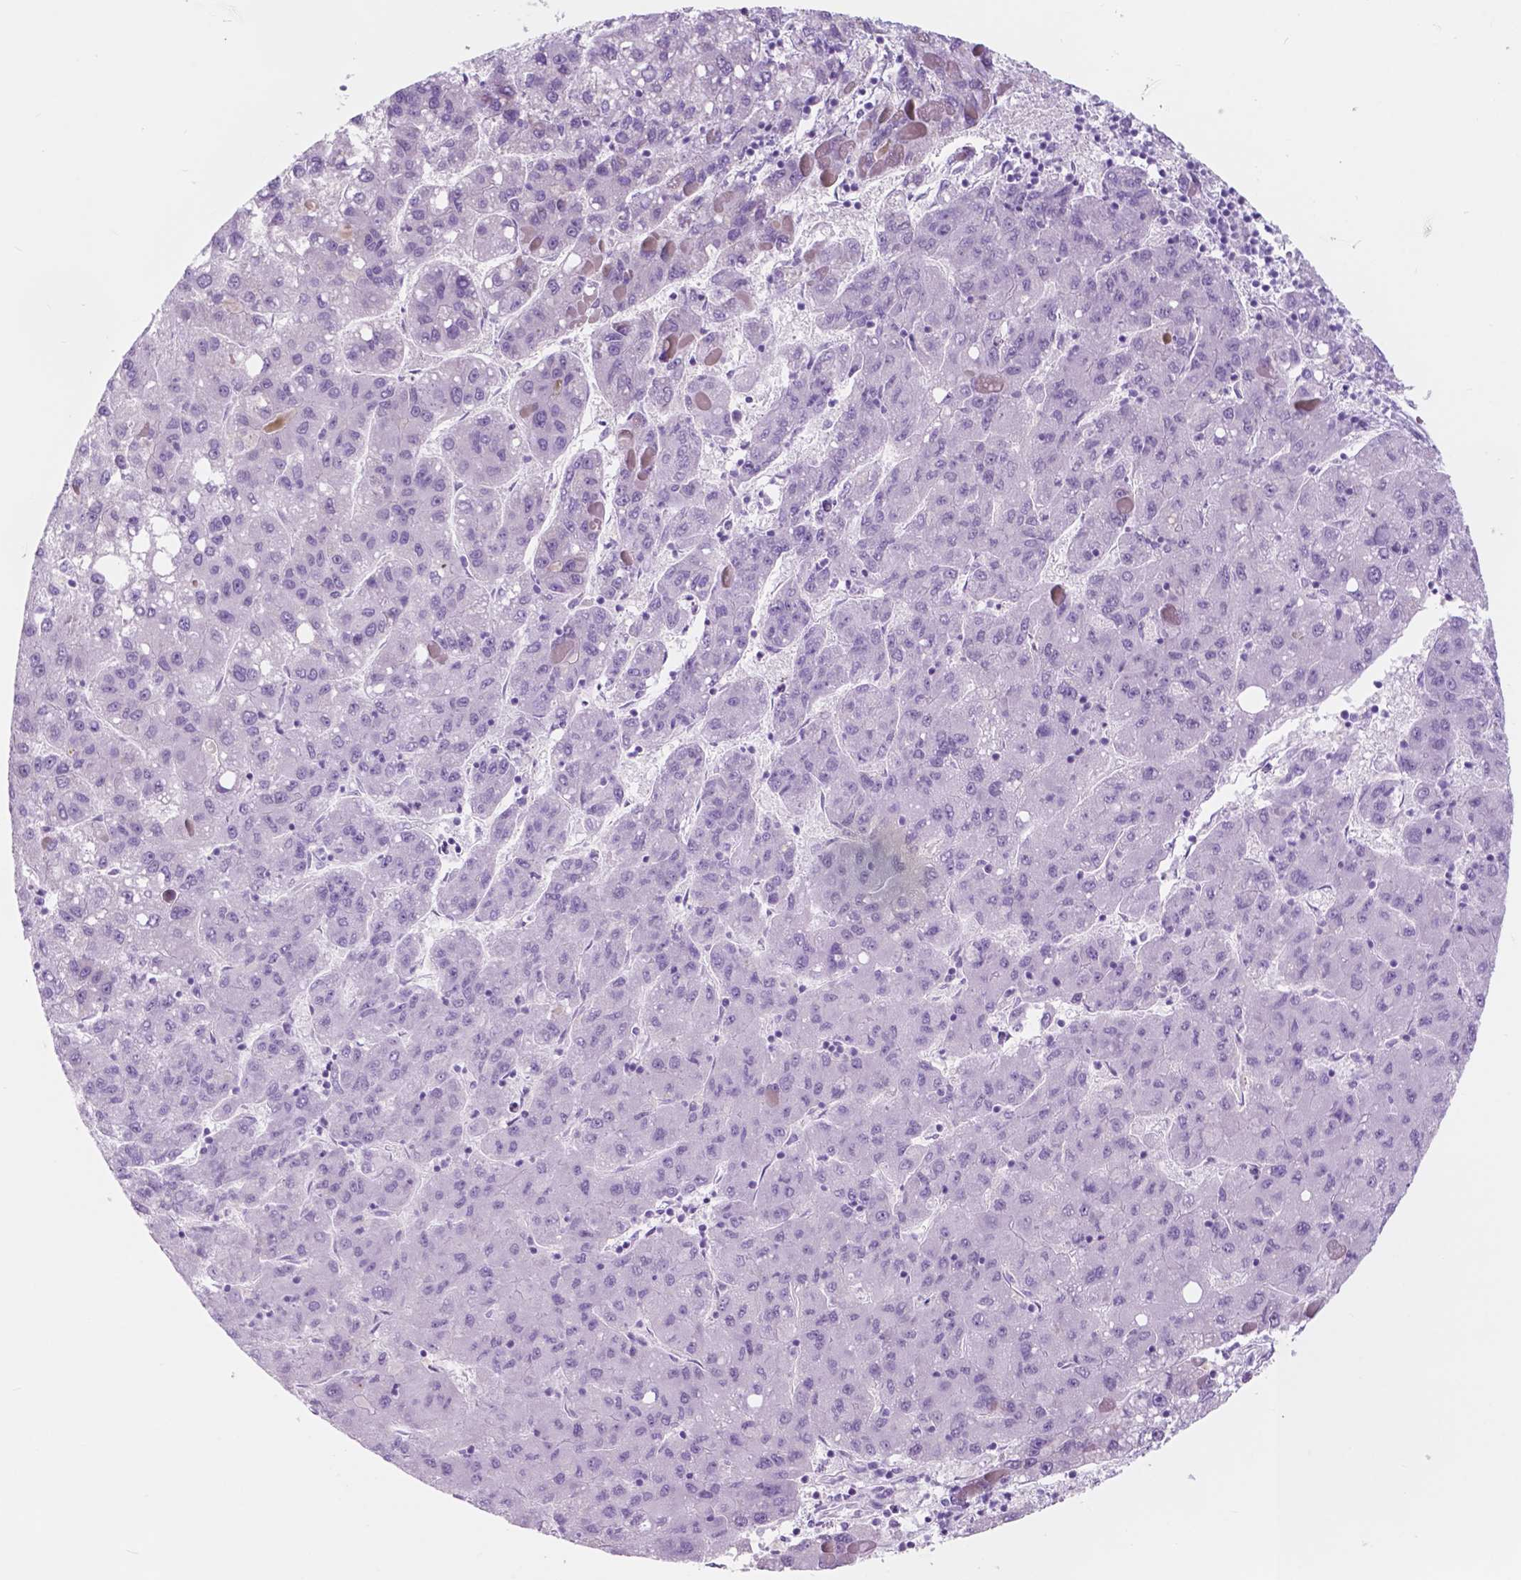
{"staining": {"intensity": "negative", "quantity": "none", "location": "none"}, "tissue": "liver cancer", "cell_type": "Tumor cells", "image_type": "cancer", "snomed": [{"axis": "morphology", "description": "Carcinoma, Hepatocellular, NOS"}, {"axis": "topography", "description": "Liver"}], "caption": "An IHC micrograph of liver cancer (hepatocellular carcinoma) is shown. There is no staining in tumor cells of liver cancer (hepatocellular carcinoma).", "gene": "CUZD1", "patient": {"sex": "female", "age": 82}}